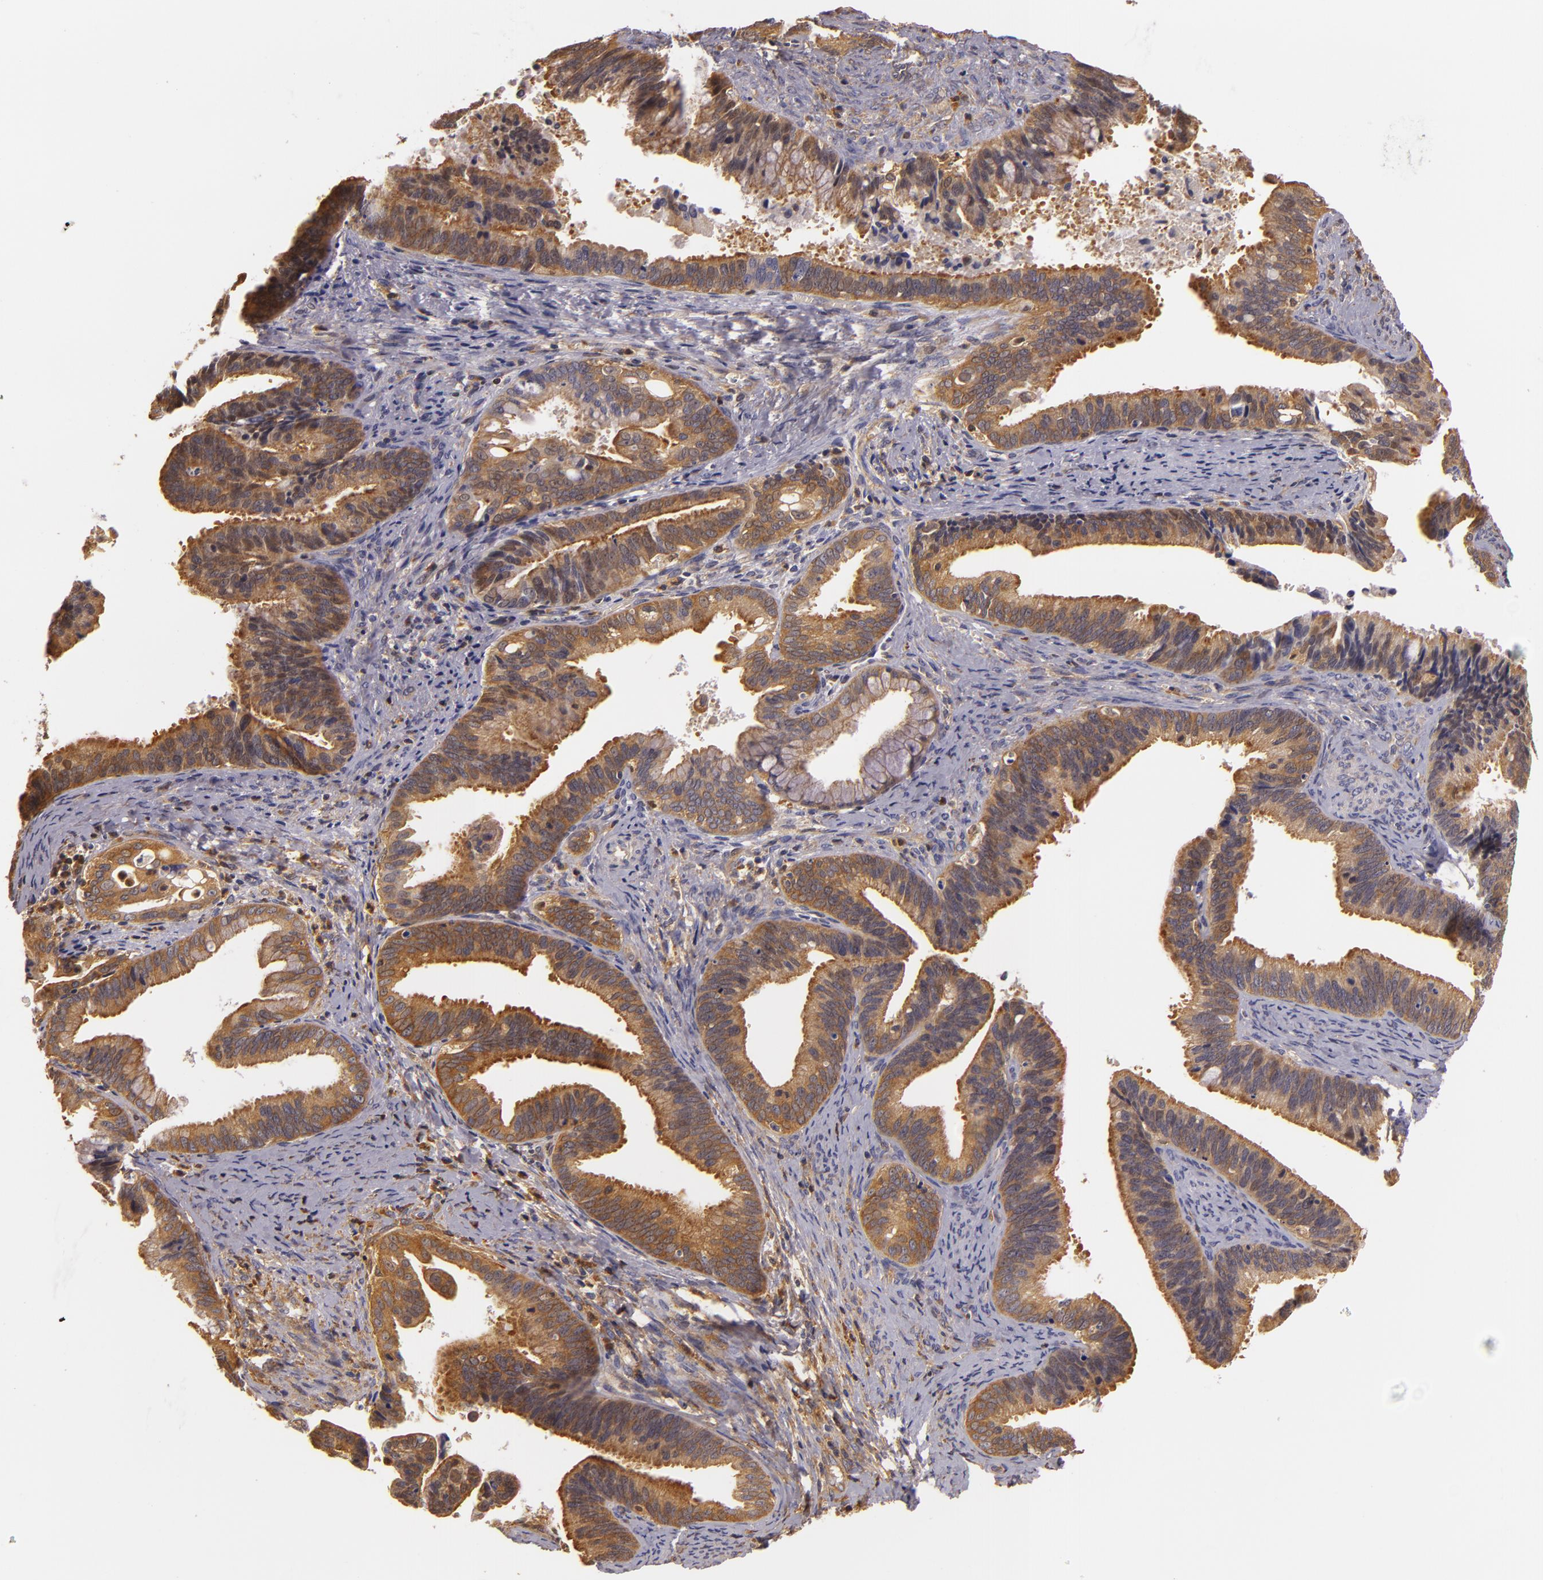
{"staining": {"intensity": "moderate", "quantity": ">75%", "location": "cytoplasmic/membranous"}, "tissue": "cervical cancer", "cell_type": "Tumor cells", "image_type": "cancer", "snomed": [{"axis": "morphology", "description": "Adenocarcinoma, NOS"}, {"axis": "topography", "description": "Cervix"}], "caption": "This image demonstrates immunohistochemistry staining of cervical cancer (adenocarcinoma), with medium moderate cytoplasmic/membranous positivity in about >75% of tumor cells.", "gene": "TOM1", "patient": {"sex": "female", "age": 47}}